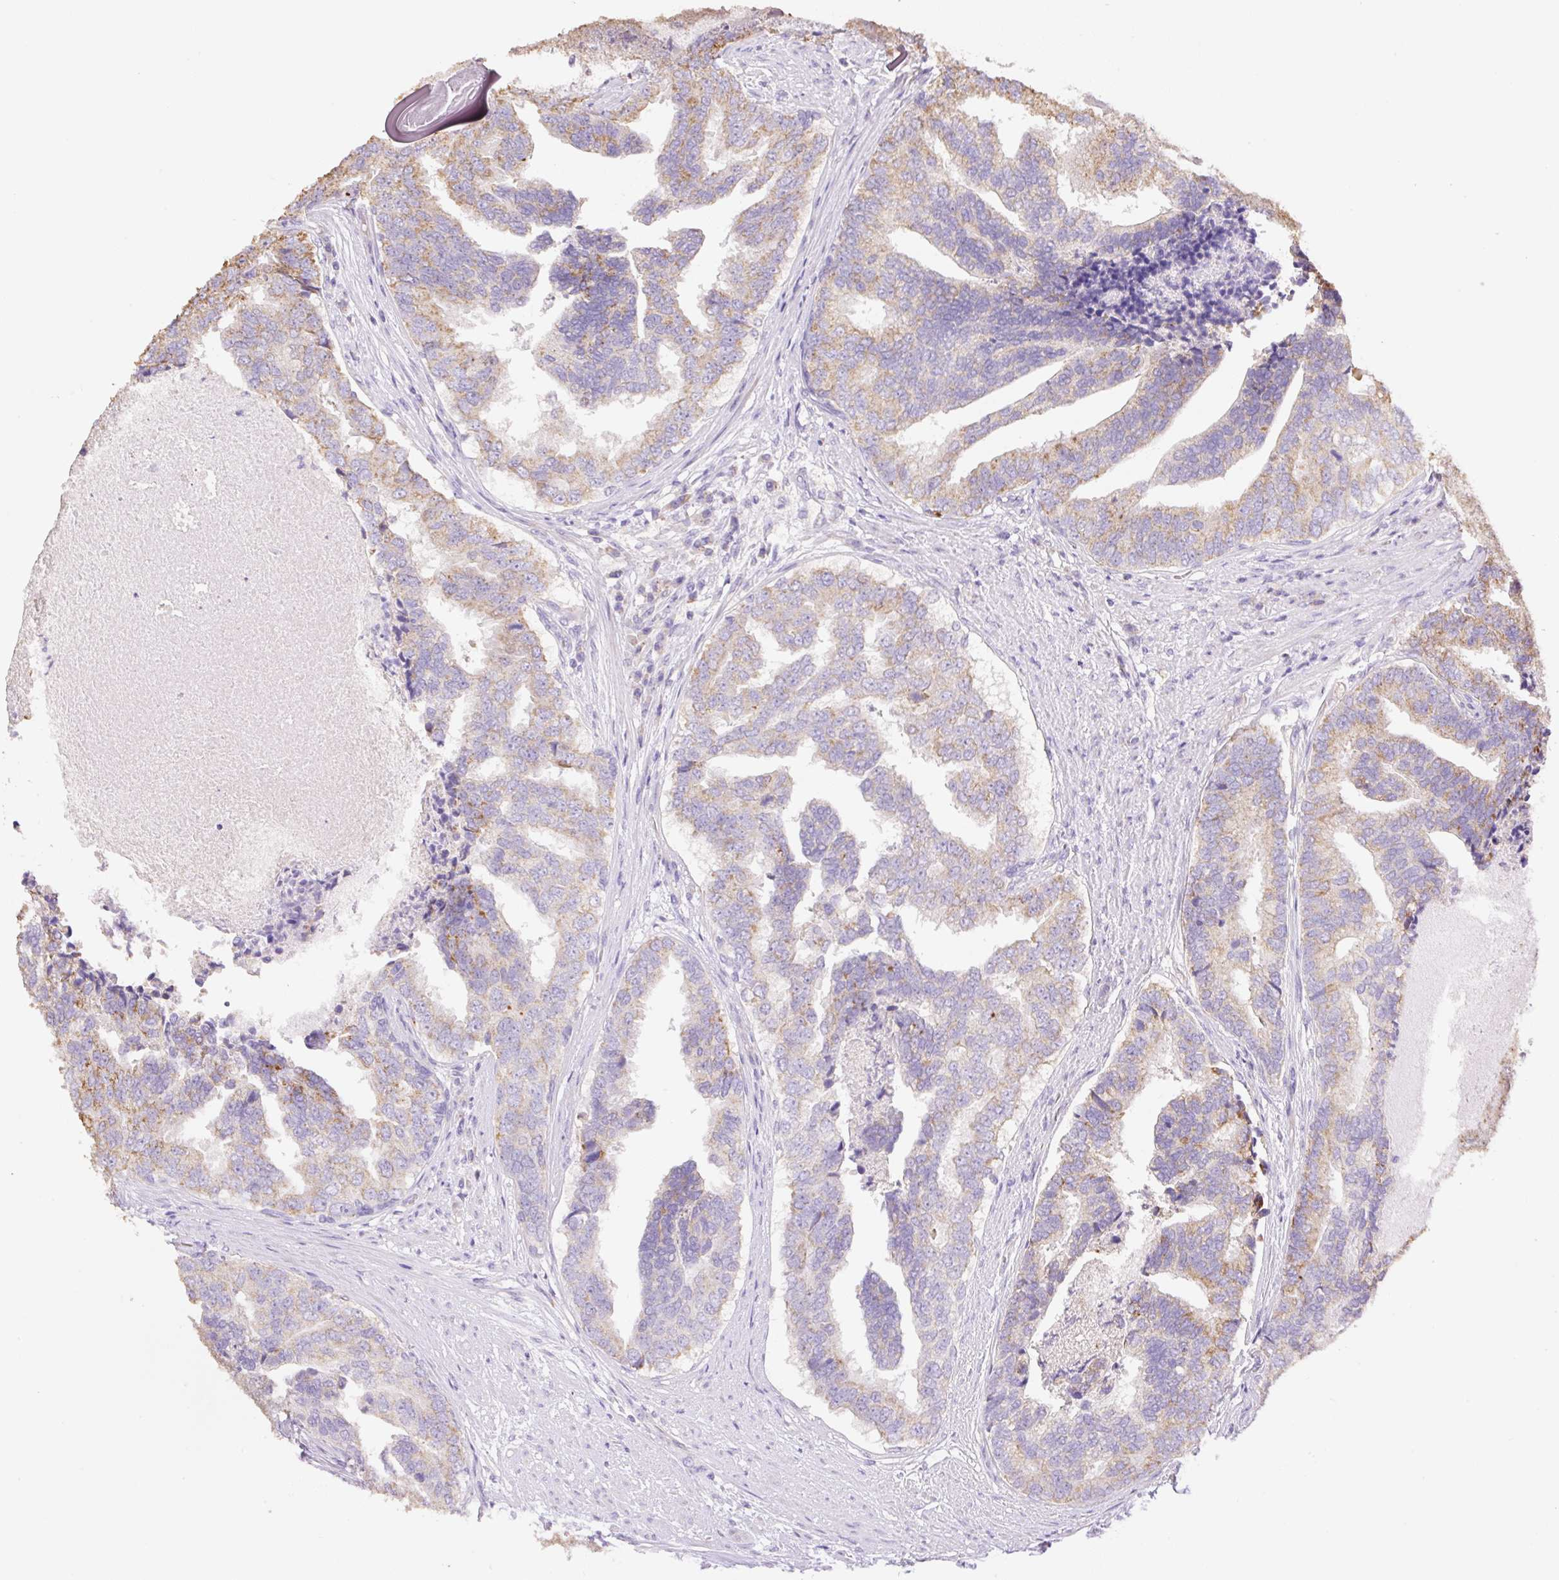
{"staining": {"intensity": "moderate", "quantity": "25%-75%", "location": "cytoplasmic/membranous"}, "tissue": "prostate cancer", "cell_type": "Tumor cells", "image_type": "cancer", "snomed": [{"axis": "morphology", "description": "Adenocarcinoma, High grade"}, {"axis": "topography", "description": "Prostate"}], "caption": "Immunohistochemistry (IHC) micrograph of neoplastic tissue: high-grade adenocarcinoma (prostate) stained using immunohistochemistry reveals medium levels of moderate protein expression localized specifically in the cytoplasmic/membranous of tumor cells, appearing as a cytoplasmic/membranous brown color.", "gene": "COPZ2", "patient": {"sex": "male", "age": 68}}